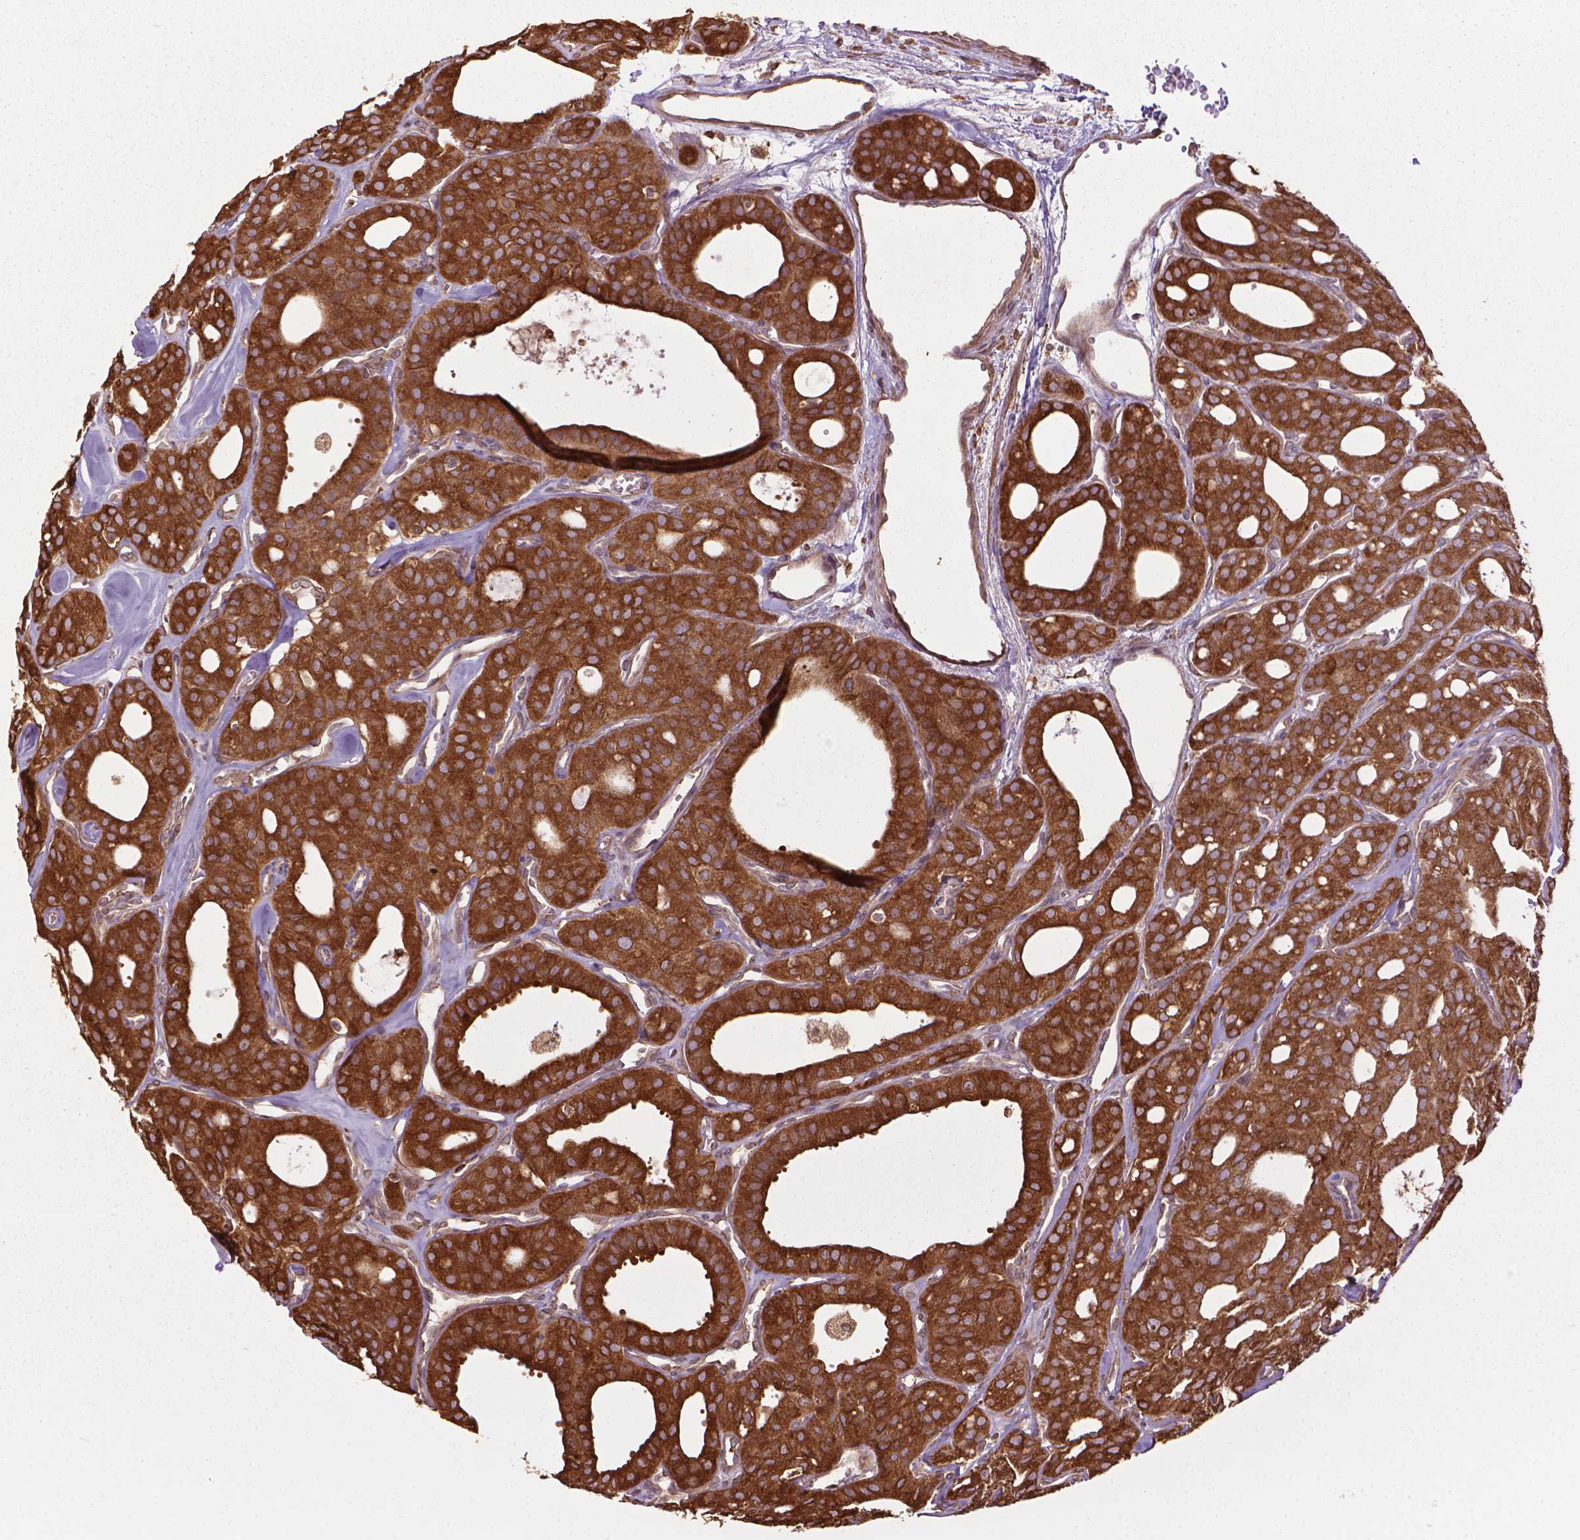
{"staining": {"intensity": "strong", "quantity": ">75%", "location": "cytoplasmic/membranous"}, "tissue": "thyroid cancer", "cell_type": "Tumor cells", "image_type": "cancer", "snomed": [{"axis": "morphology", "description": "Follicular adenoma carcinoma, NOS"}, {"axis": "topography", "description": "Thyroid gland"}], "caption": "An image of thyroid follicular adenoma carcinoma stained for a protein displays strong cytoplasmic/membranous brown staining in tumor cells. (DAB IHC, brown staining for protein, blue staining for nuclei).", "gene": "GAS1", "patient": {"sex": "male", "age": 75}}